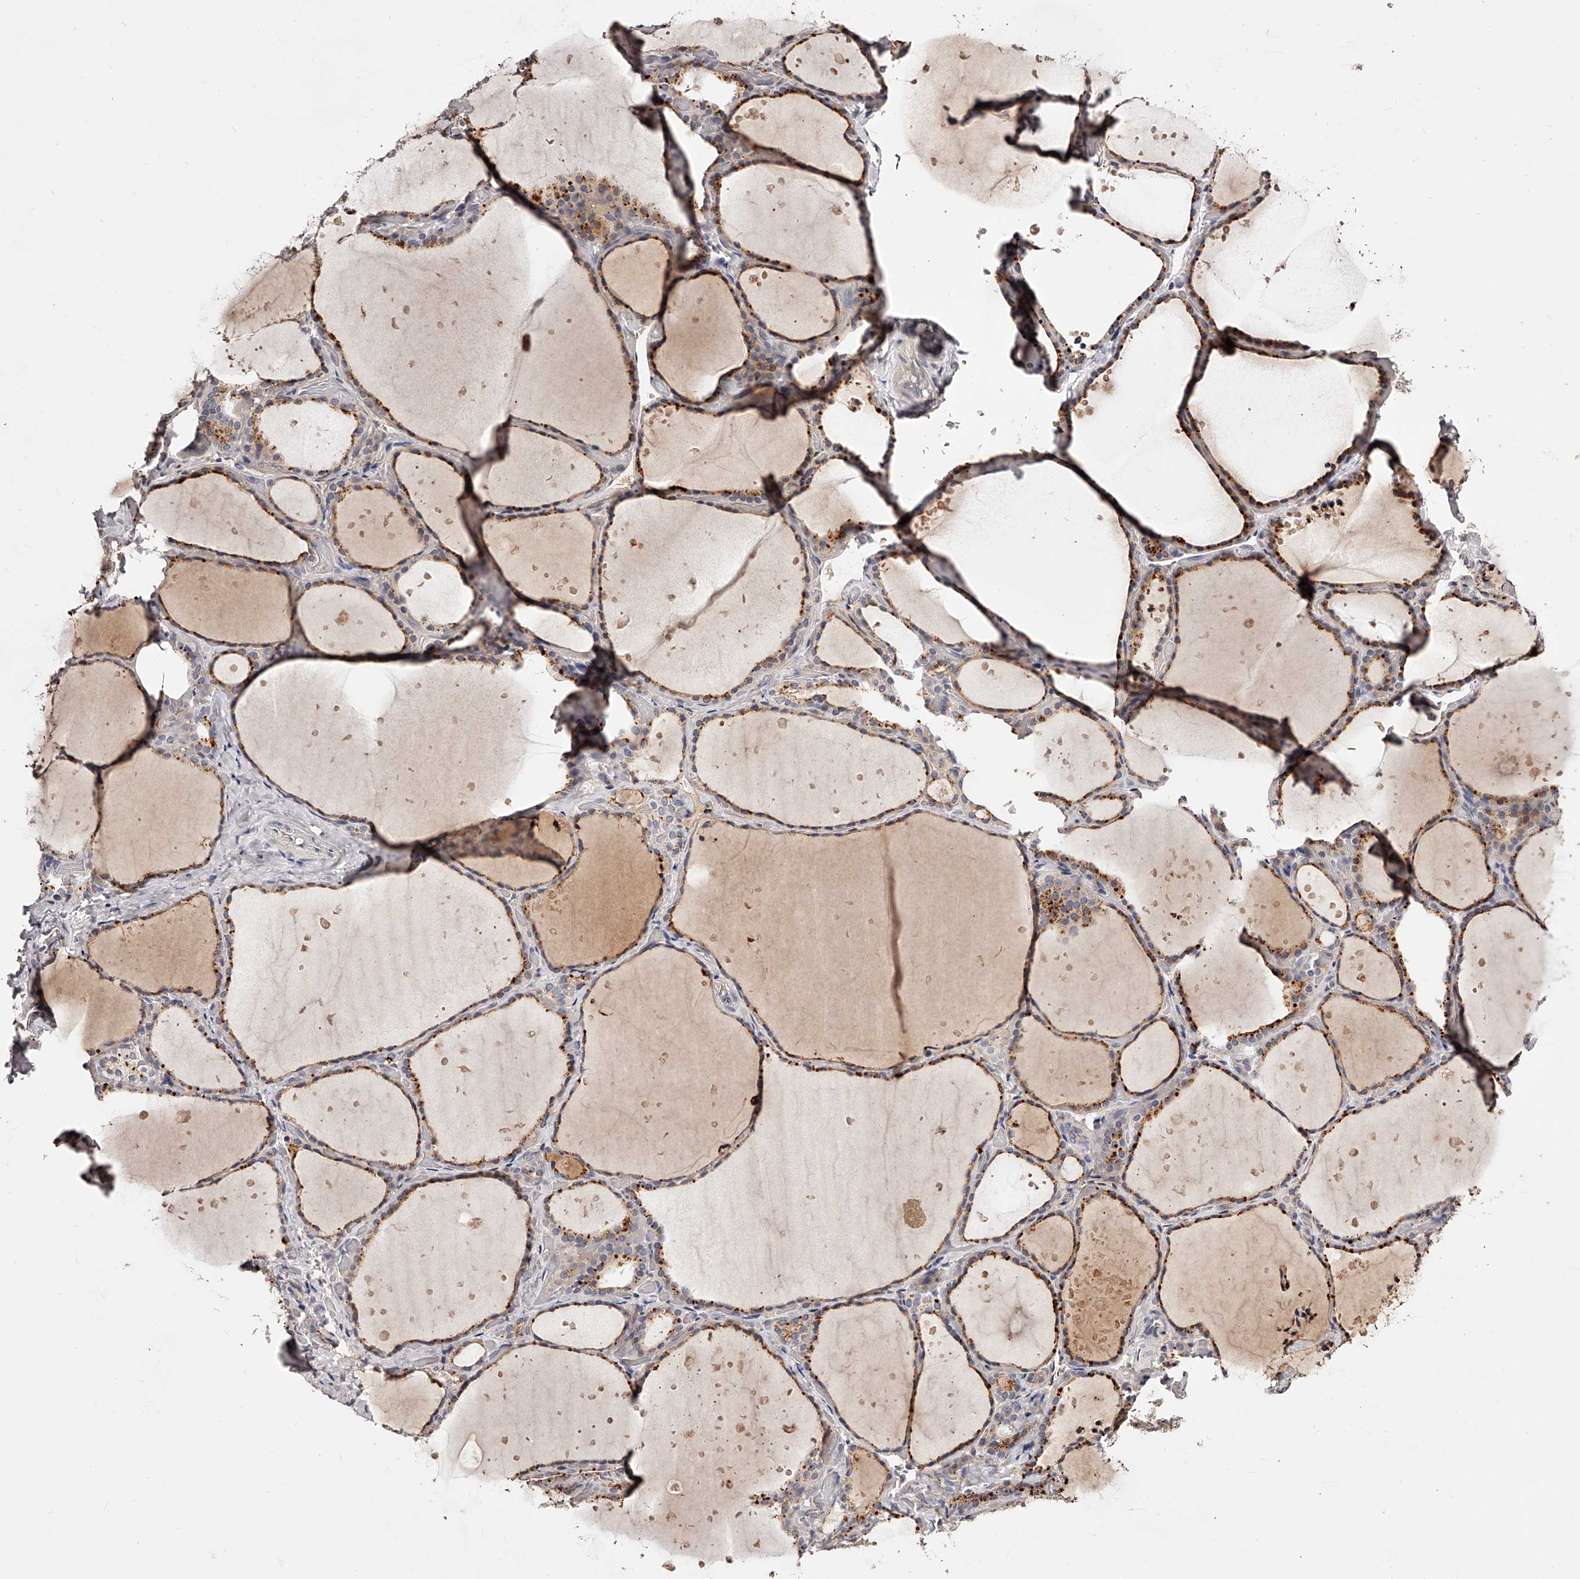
{"staining": {"intensity": "moderate", "quantity": ">75%", "location": "cytoplasmic/membranous"}, "tissue": "thyroid gland", "cell_type": "Glandular cells", "image_type": "normal", "snomed": [{"axis": "morphology", "description": "Normal tissue, NOS"}, {"axis": "topography", "description": "Thyroid gland"}], "caption": "Glandular cells reveal moderate cytoplasmic/membranous staining in approximately >75% of cells in unremarkable thyroid gland.", "gene": "PHACTR1", "patient": {"sex": "female", "age": 44}}